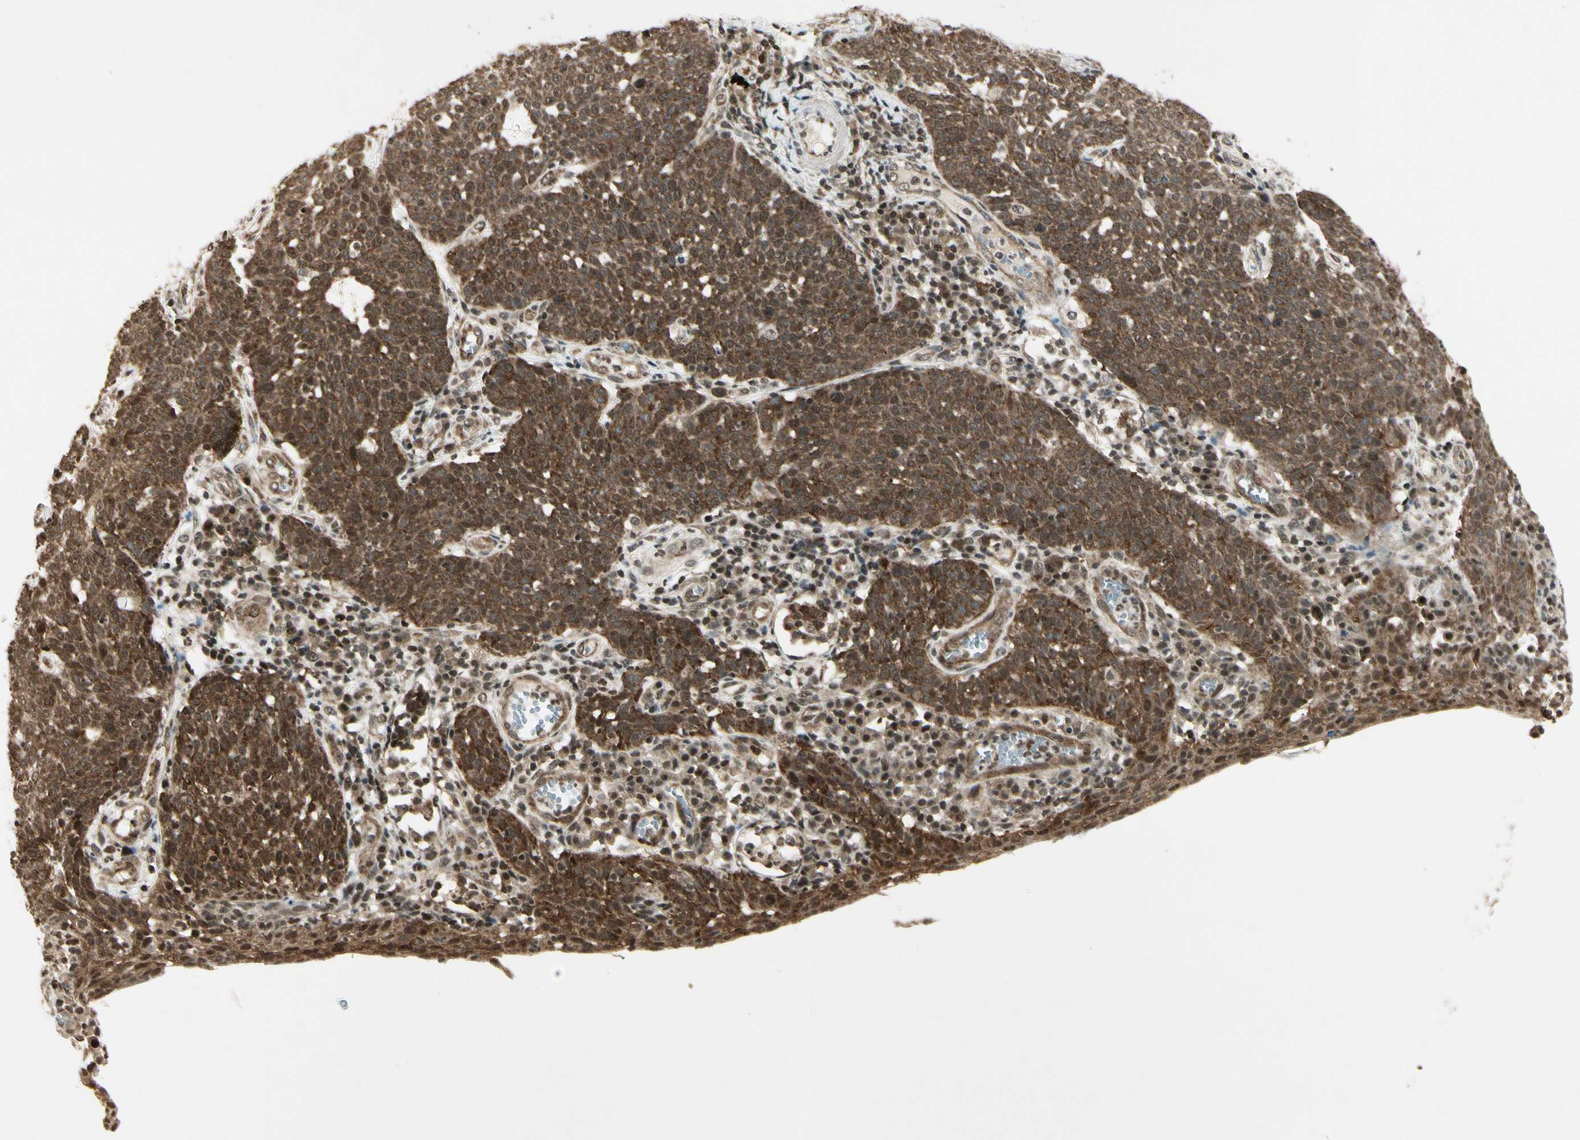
{"staining": {"intensity": "moderate", "quantity": "25%-75%", "location": "cytoplasmic/membranous"}, "tissue": "cervical cancer", "cell_type": "Tumor cells", "image_type": "cancer", "snomed": [{"axis": "morphology", "description": "Squamous cell carcinoma, NOS"}, {"axis": "topography", "description": "Cervix"}], "caption": "Cervical squamous cell carcinoma stained with DAB IHC exhibits medium levels of moderate cytoplasmic/membranous expression in approximately 25%-75% of tumor cells.", "gene": "SMN2", "patient": {"sex": "female", "age": 34}}